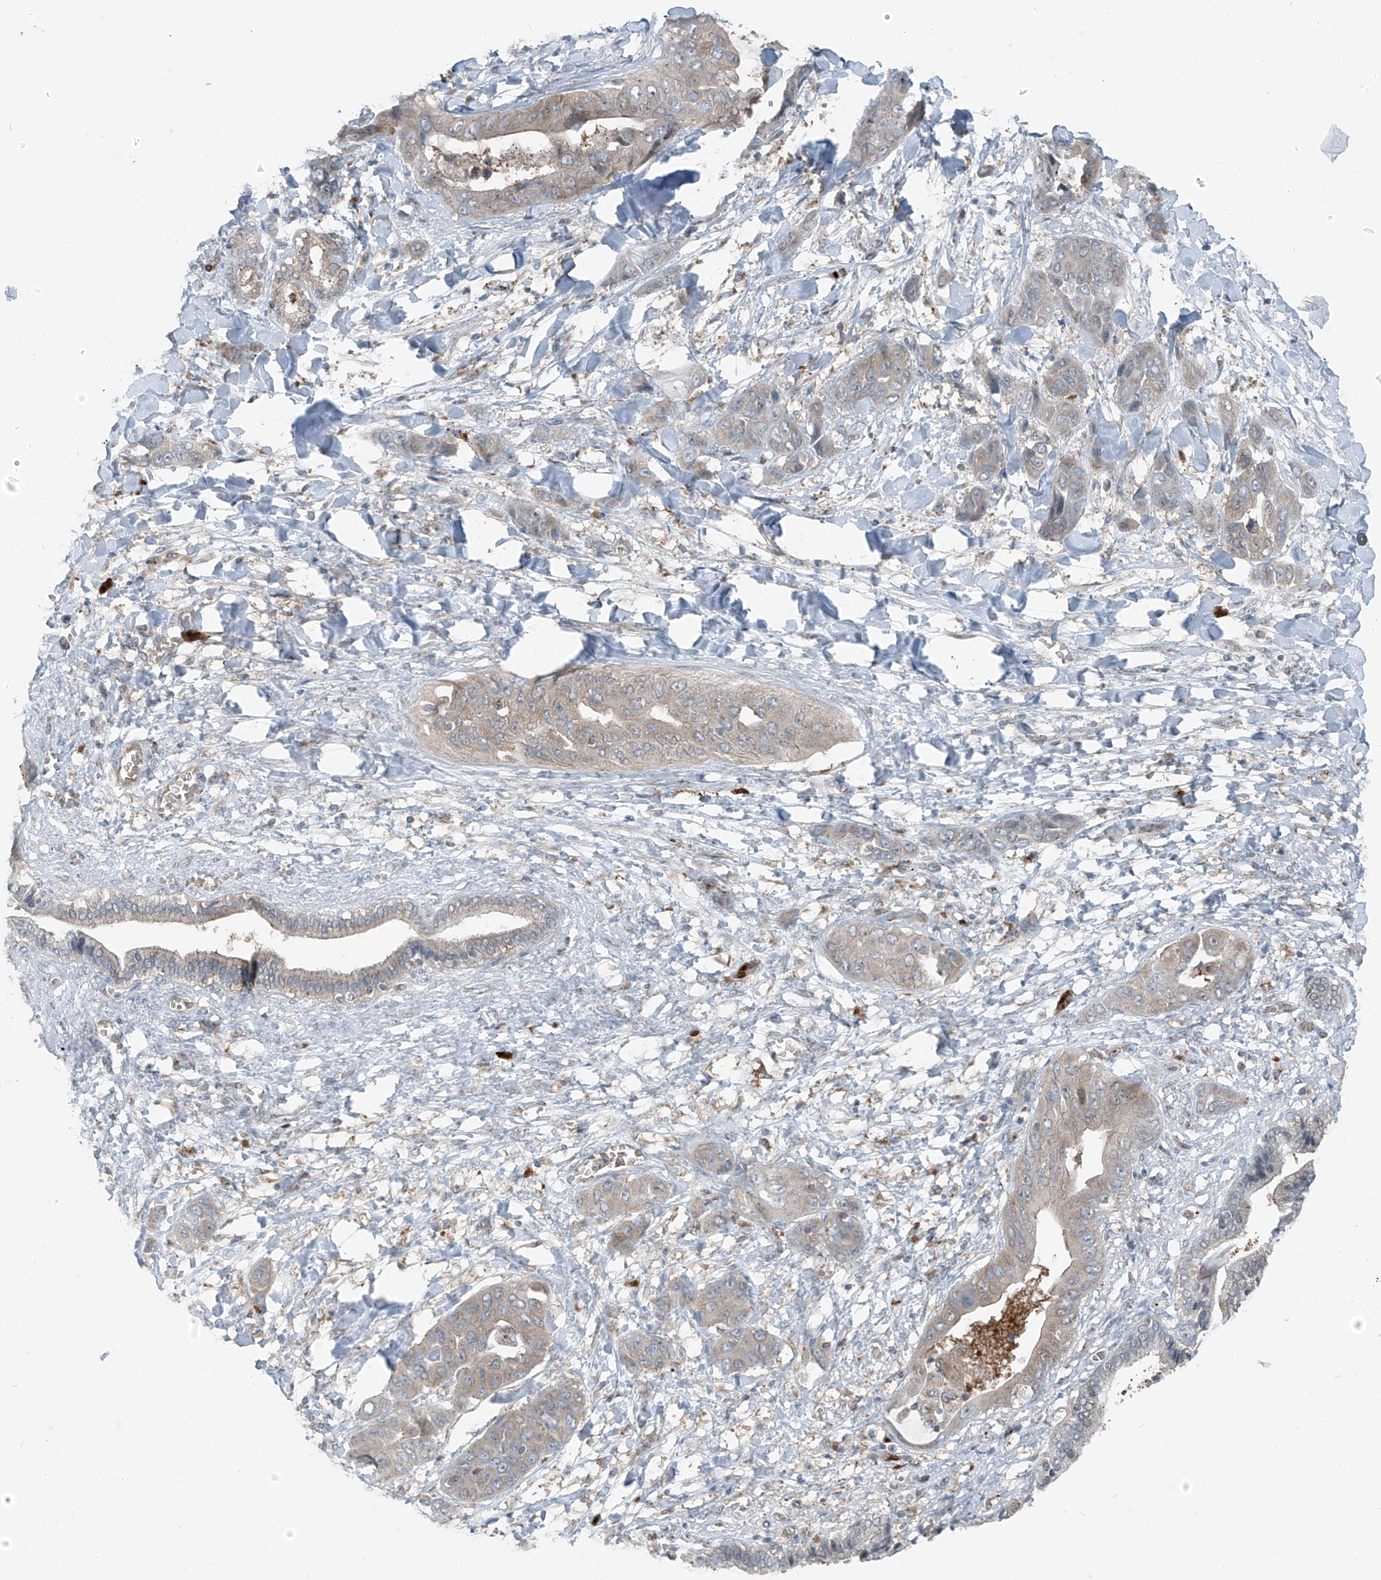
{"staining": {"intensity": "negative", "quantity": "none", "location": "none"}, "tissue": "liver cancer", "cell_type": "Tumor cells", "image_type": "cancer", "snomed": [{"axis": "morphology", "description": "Cholangiocarcinoma"}, {"axis": "topography", "description": "Liver"}], "caption": "Immunohistochemistry (IHC) histopathology image of neoplastic tissue: liver cancer stained with DAB (3,3'-diaminobenzidine) reveals no significant protein expression in tumor cells. (Brightfield microscopy of DAB immunohistochemistry (IHC) at high magnification).", "gene": "SLC12A6", "patient": {"sex": "female", "age": 52}}